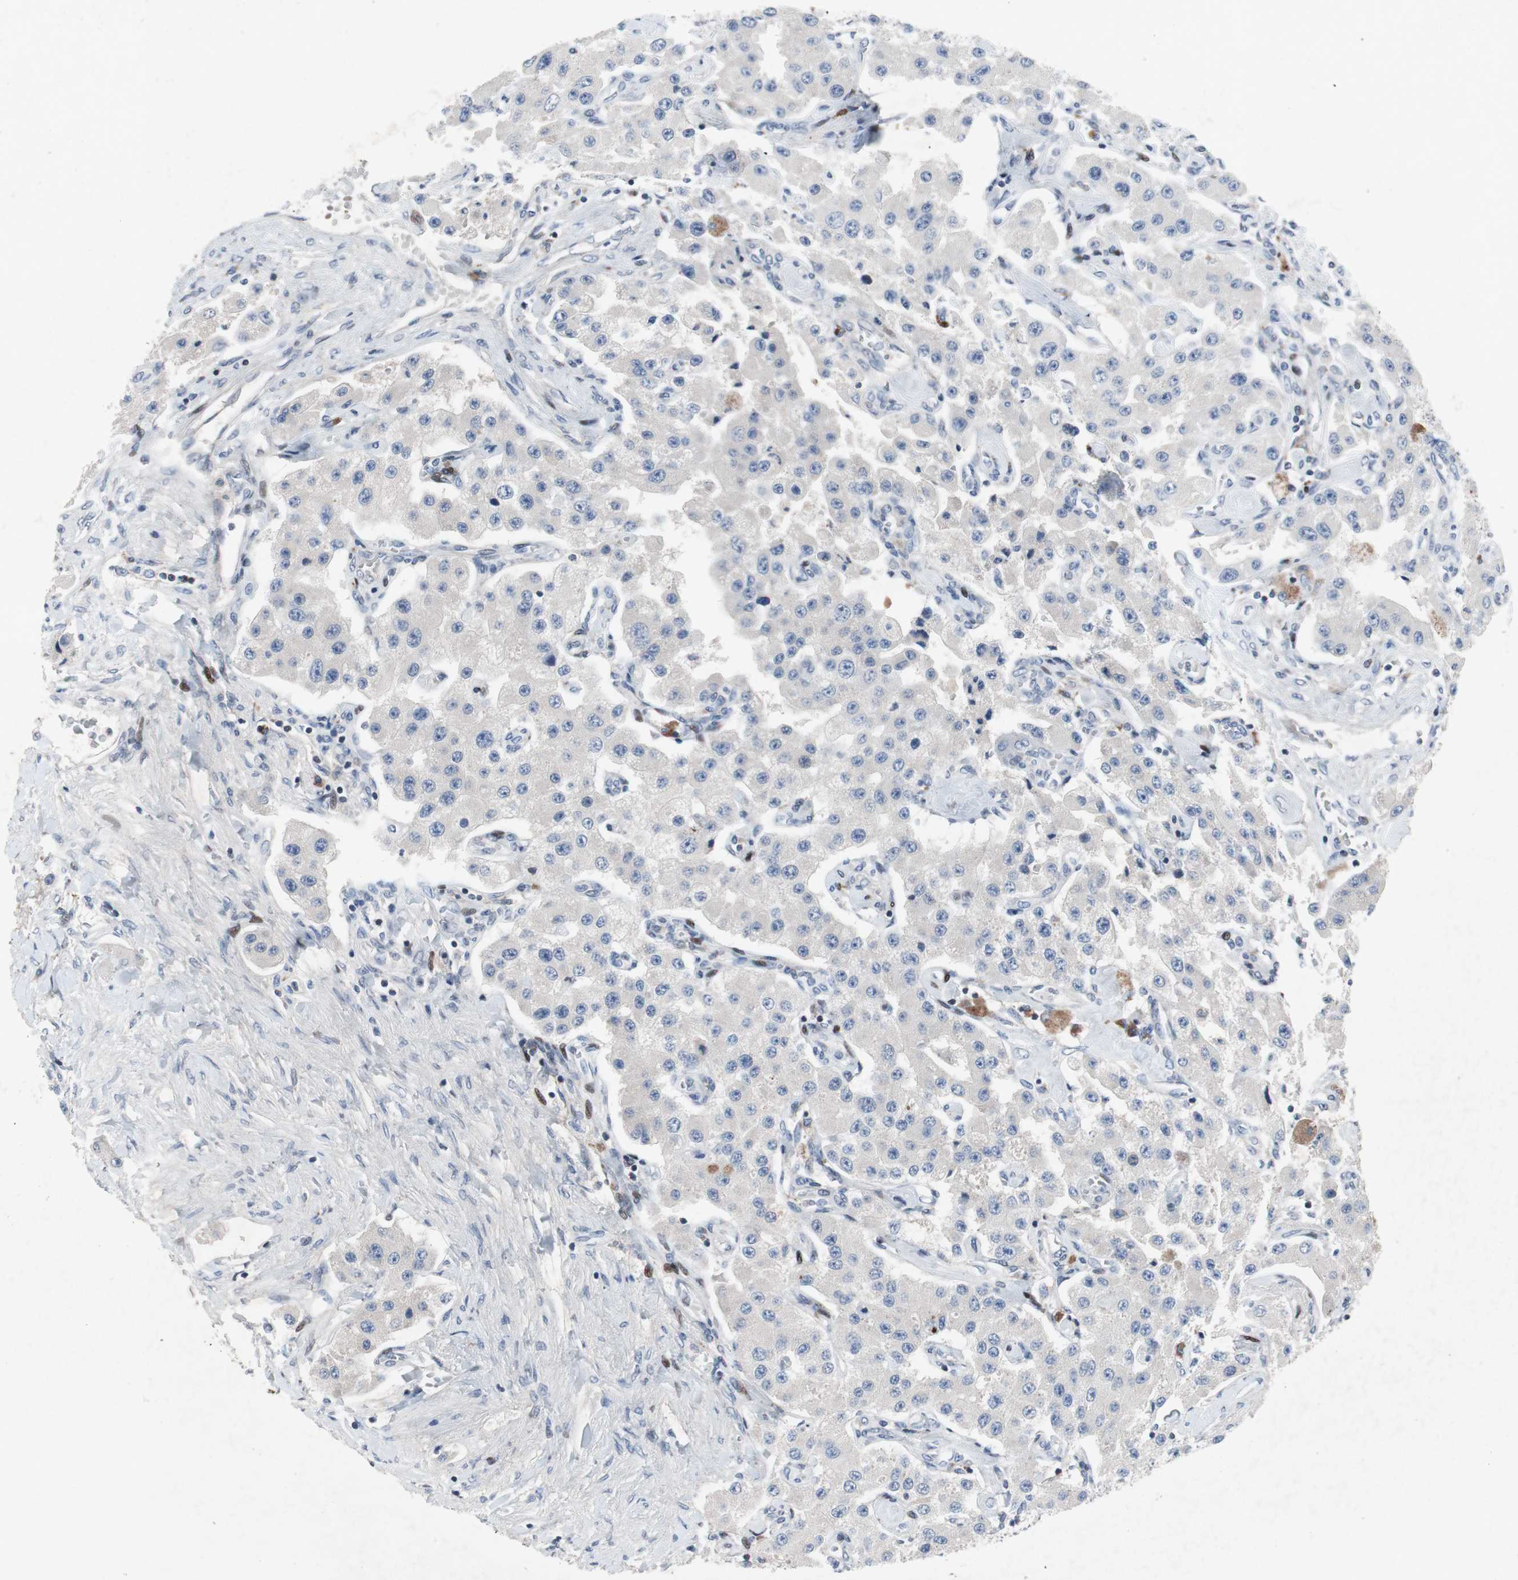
{"staining": {"intensity": "negative", "quantity": "none", "location": "none"}, "tissue": "carcinoid", "cell_type": "Tumor cells", "image_type": "cancer", "snomed": [{"axis": "morphology", "description": "Carcinoid, malignant, NOS"}, {"axis": "topography", "description": "Pancreas"}], "caption": "The micrograph reveals no staining of tumor cells in carcinoid.", "gene": "MUTYH", "patient": {"sex": "male", "age": 41}}